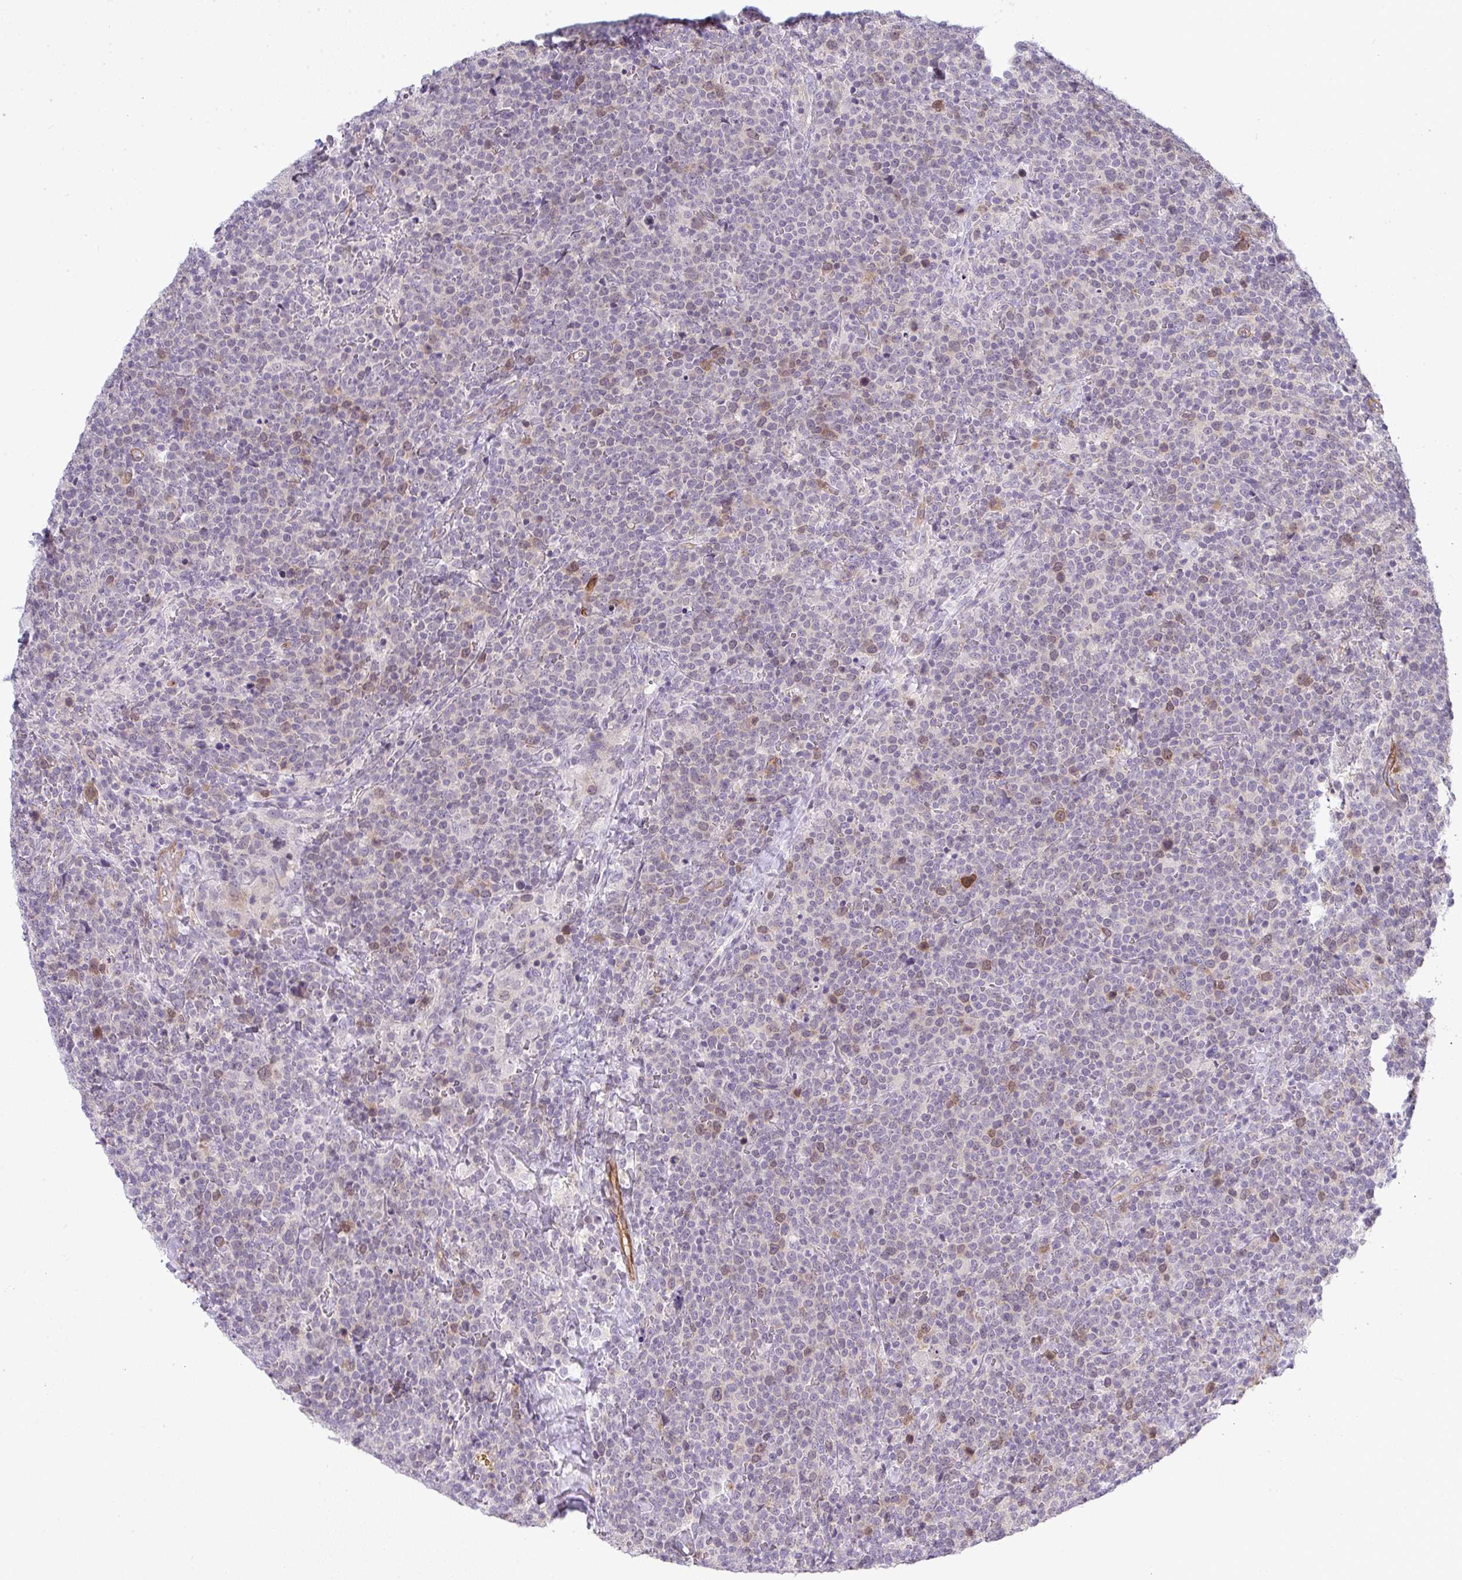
{"staining": {"intensity": "moderate", "quantity": "<25%", "location": "cytoplasmic/membranous,nuclear"}, "tissue": "lymphoma", "cell_type": "Tumor cells", "image_type": "cancer", "snomed": [{"axis": "morphology", "description": "Malignant lymphoma, non-Hodgkin's type, High grade"}, {"axis": "topography", "description": "Lymph node"}], "caption": "High-grade malignant lymphoma, non-Hodgkin's type was stained to show a protein in brown. There is low levels of moderate cytoplasmic/membranous and nuclear staining in approximately <25% of tumor cells. (DAB (3,3'-diaminobenzidine) IHC with brightfield microscopy, high magnification).", "gene": "UBE2S", "patient": {"sex": "male", "age": 61}}